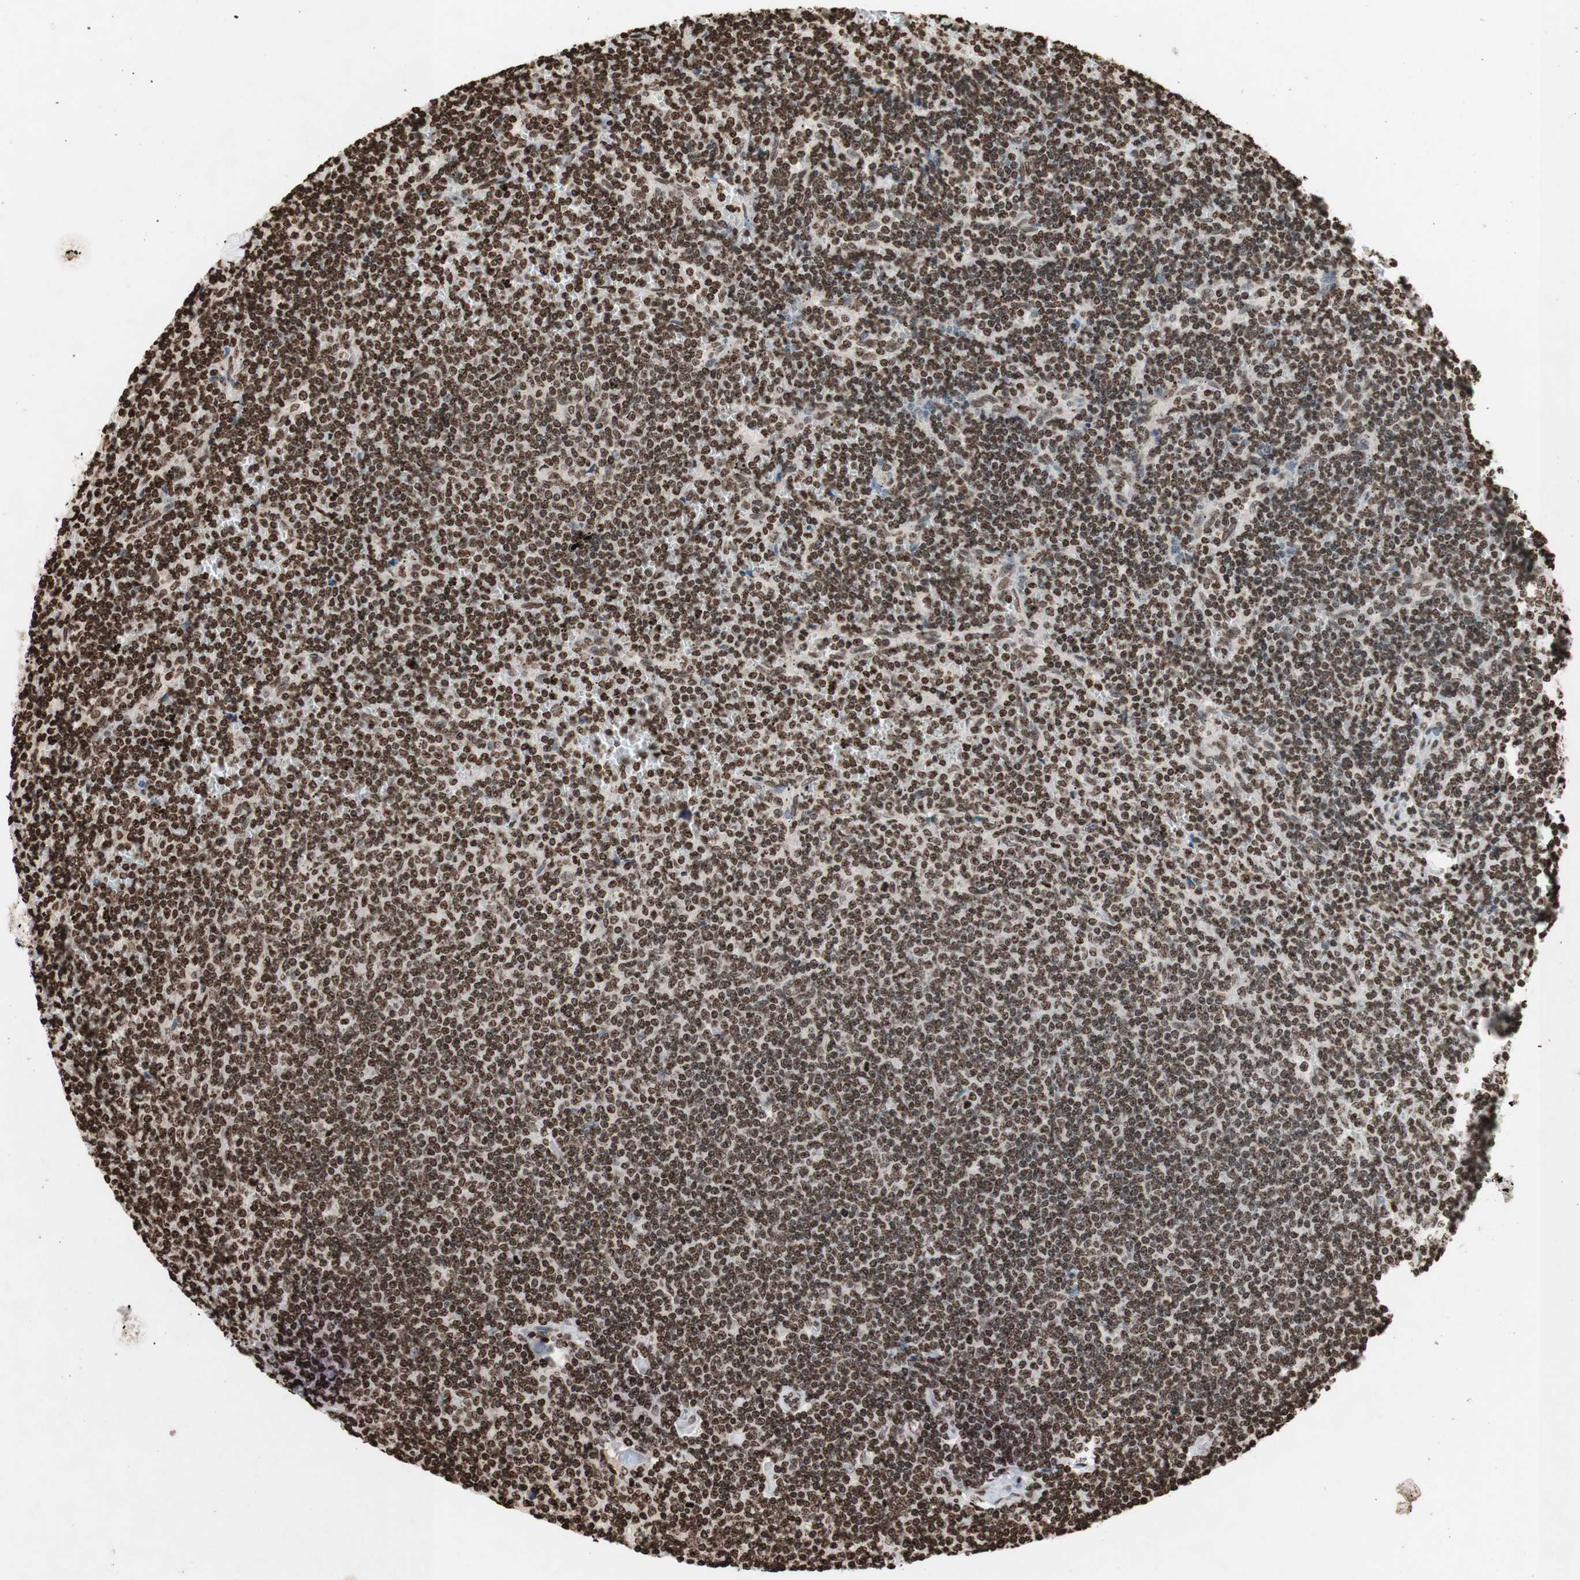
{"staining": {"intensity": "moderate", "quantity": ">75%", "location": "nuclear"}, "tissue": "lymphoma", "cell_type": "Tumor cells", "image_type": "cancer", "snomed": [{"axis": "morphology", "description": "Malignant lymphoma, non-Hodgkin's type, Low grade"}, {"axis": "topography", "description": "Spleen"}], "caption": "Immunohistochemistry (DAB) staining of human malignant lymphoma, non-Hodgkin's type (low-grade) exhibits moderate nuclear protein staining in approximately >75% of tumor cells. (brown staining indicates protein expression, while blue staining denotes nuclei).", "gene": "NCOA3", "patient": {"sex": "female", "age": 50}}